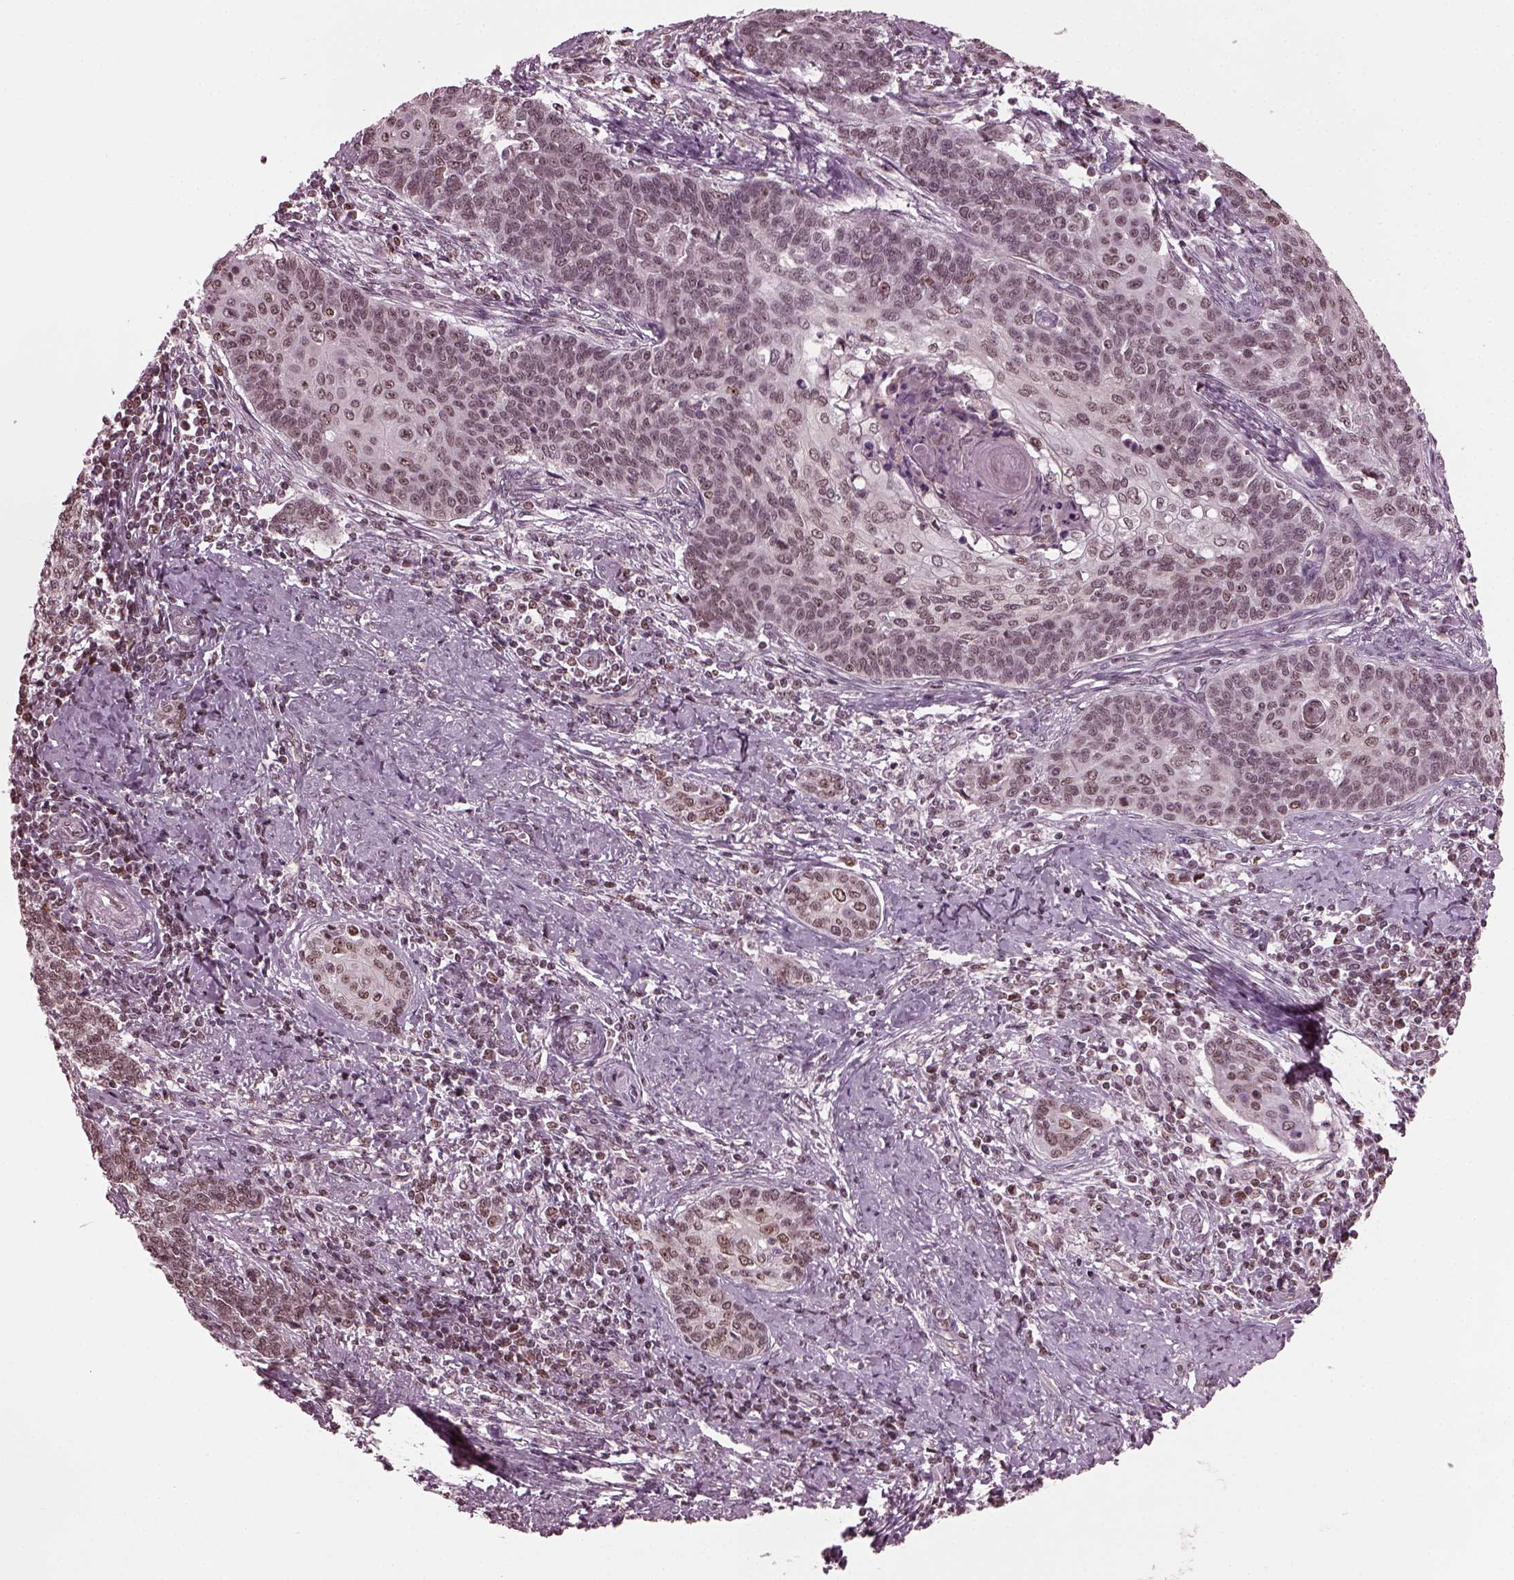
{"staining": {"intensity": "weak", "quantity": "25%-75%", "location": "nuclear"}, "tissue": "cervical cancer", "cell_type": "Tumor cells", "image_type": "cancer", "snomed": [{"axis": "morphology", "description": "Squamous cell carcinoma, NOS"}, {"axis": "topography", "description": "Cervix"}], "caption": "Protein expression analysis of cervical squamous cell carcinoma reveals weak nuclear expression in about 25%-75% of tumor cells.", "gene": "RUVBL2", "patient": {"sex": "female", "age": 39}}